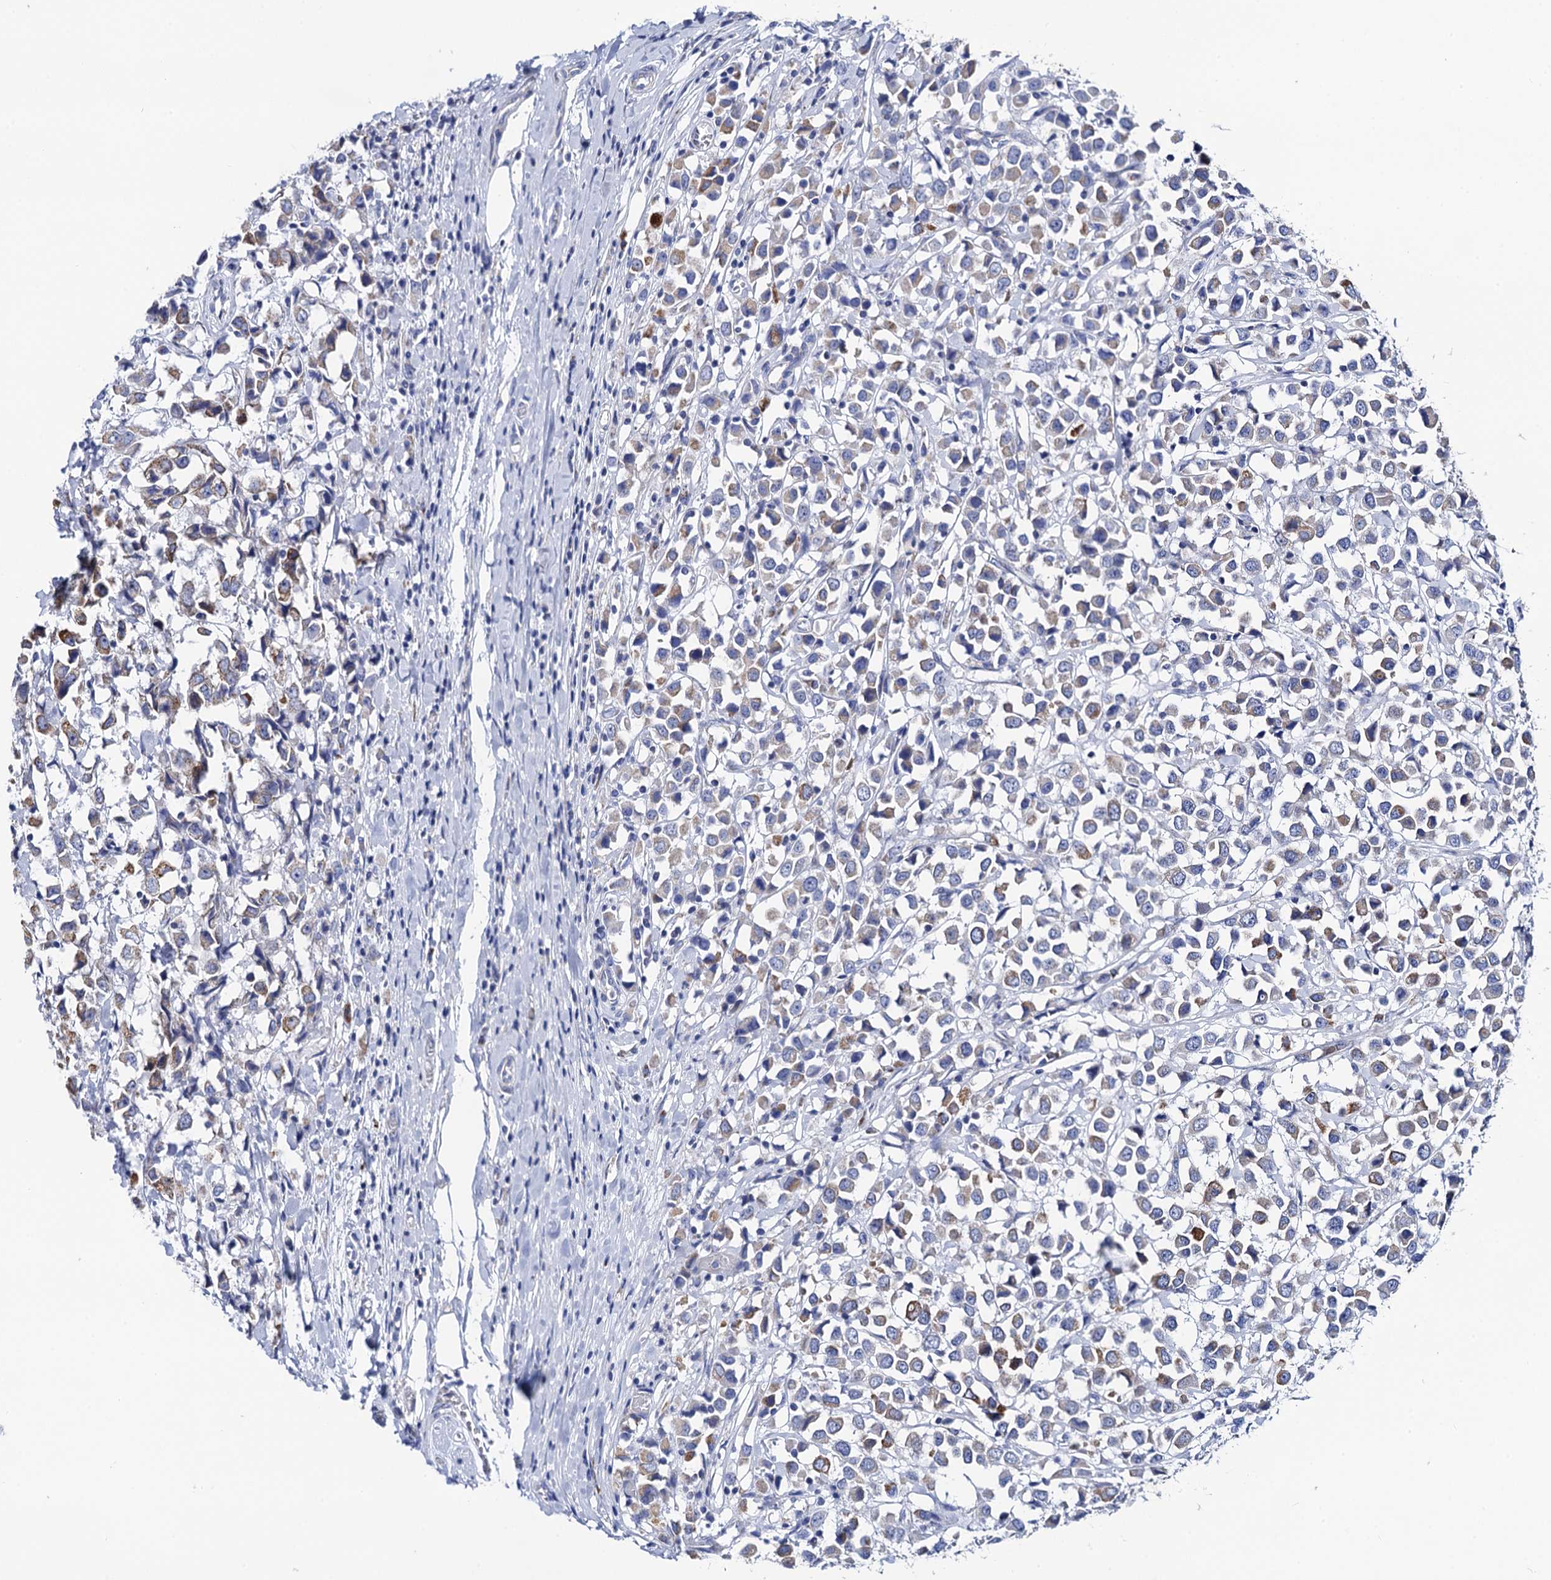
{"staining": {"intensity": "moderate", "quantity": "<25%", "location": "cytoplasmic/membranous"}, "tissue": "breast cancer", "cell_type": "Tumor cells", "image_type": "cancer", "snomed": [{"axis": "morphology", "description": "Duct carcinoma"}, {"axis": "topography", "description": "Breast"}], "caption": "Moderate cytoplasmic/membranous protein positivity is identified in approximately <25% of tumor cells in infiltrating ductal carcinoma (breast).", "gene": "ACADSB", "patient": {"sex": "female", "age": 61}}